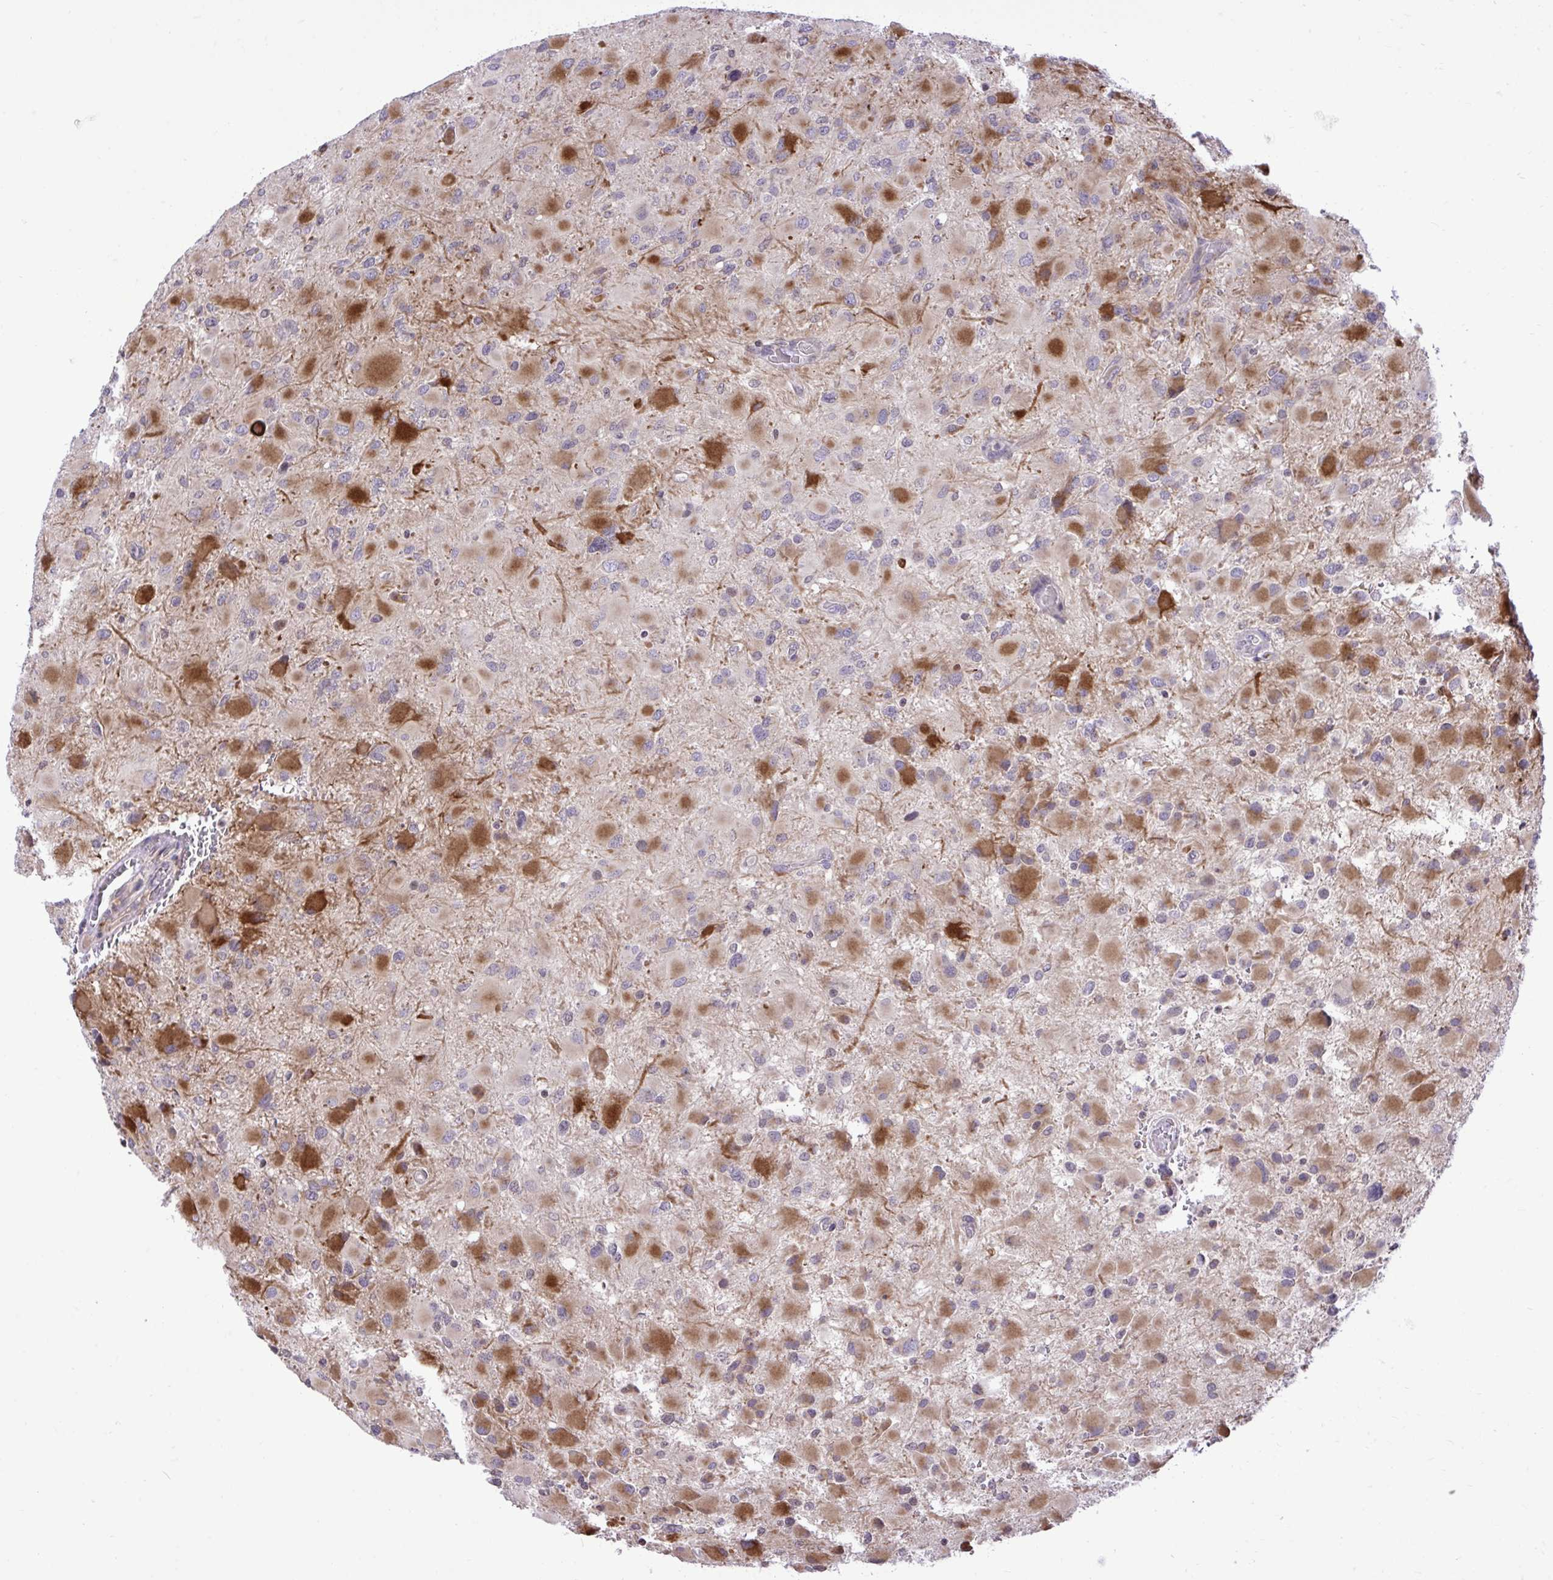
{"staining": {"intensity": "moderate", "quantity": "<25%", "location": "cytoplasmic/membranous"}, "tissue": "glioma", "cell_type": "Tumor cells", "image_type": "cancer", "snomed": [{"axis": "morphology", "description": "Glioma, malignant, High grade"}, {"axis": "topography", "description": "Cerebral cortex"}], "caption": "The photomicrograph reveals staining of high-grade glioma (malignant), revealing moderate cytoplasmic/membranous protein expression (brown color) within tumor cells.", "gene": "METTL9", "patient": {"sex": "female", "age": 36}}